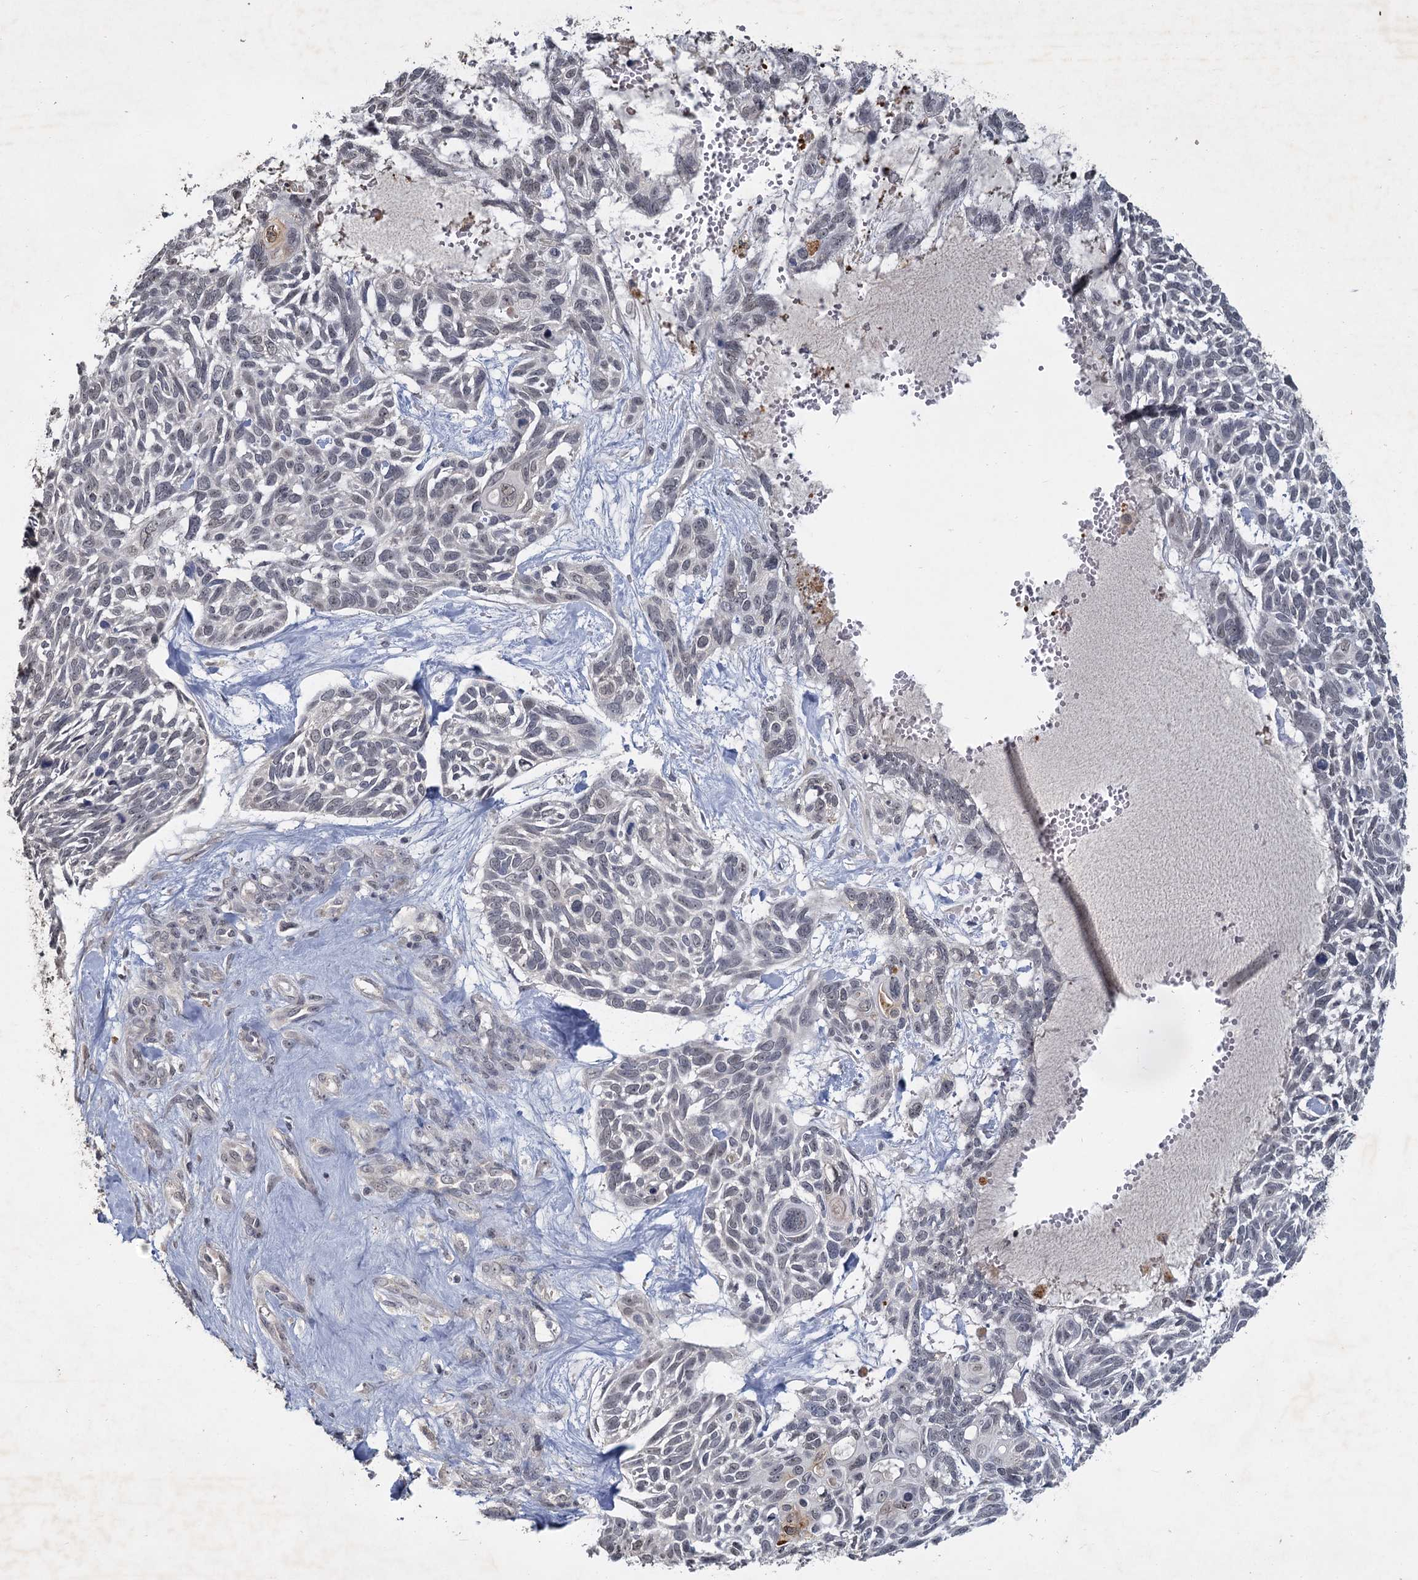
{"staining": {"intensity": "negative", "quantity": "none", "location": "none"}, "tissue": "skin cancer", "cell_type": "Tumor cells", "image_type": "cancer", "snomed": [{"axis": "morphology", "description": "Basal cell carcinoma"}, {"axis": "topography", "description": "Skin"}], "caption": "IHC photomicrograph of neoplastic tissue: skin basal cell carcinoma stained with DAB exhibits no significant protein expression in tumor cells.", "gene": "MUCL1", "patient": {"sex": "male", "age": 88}}